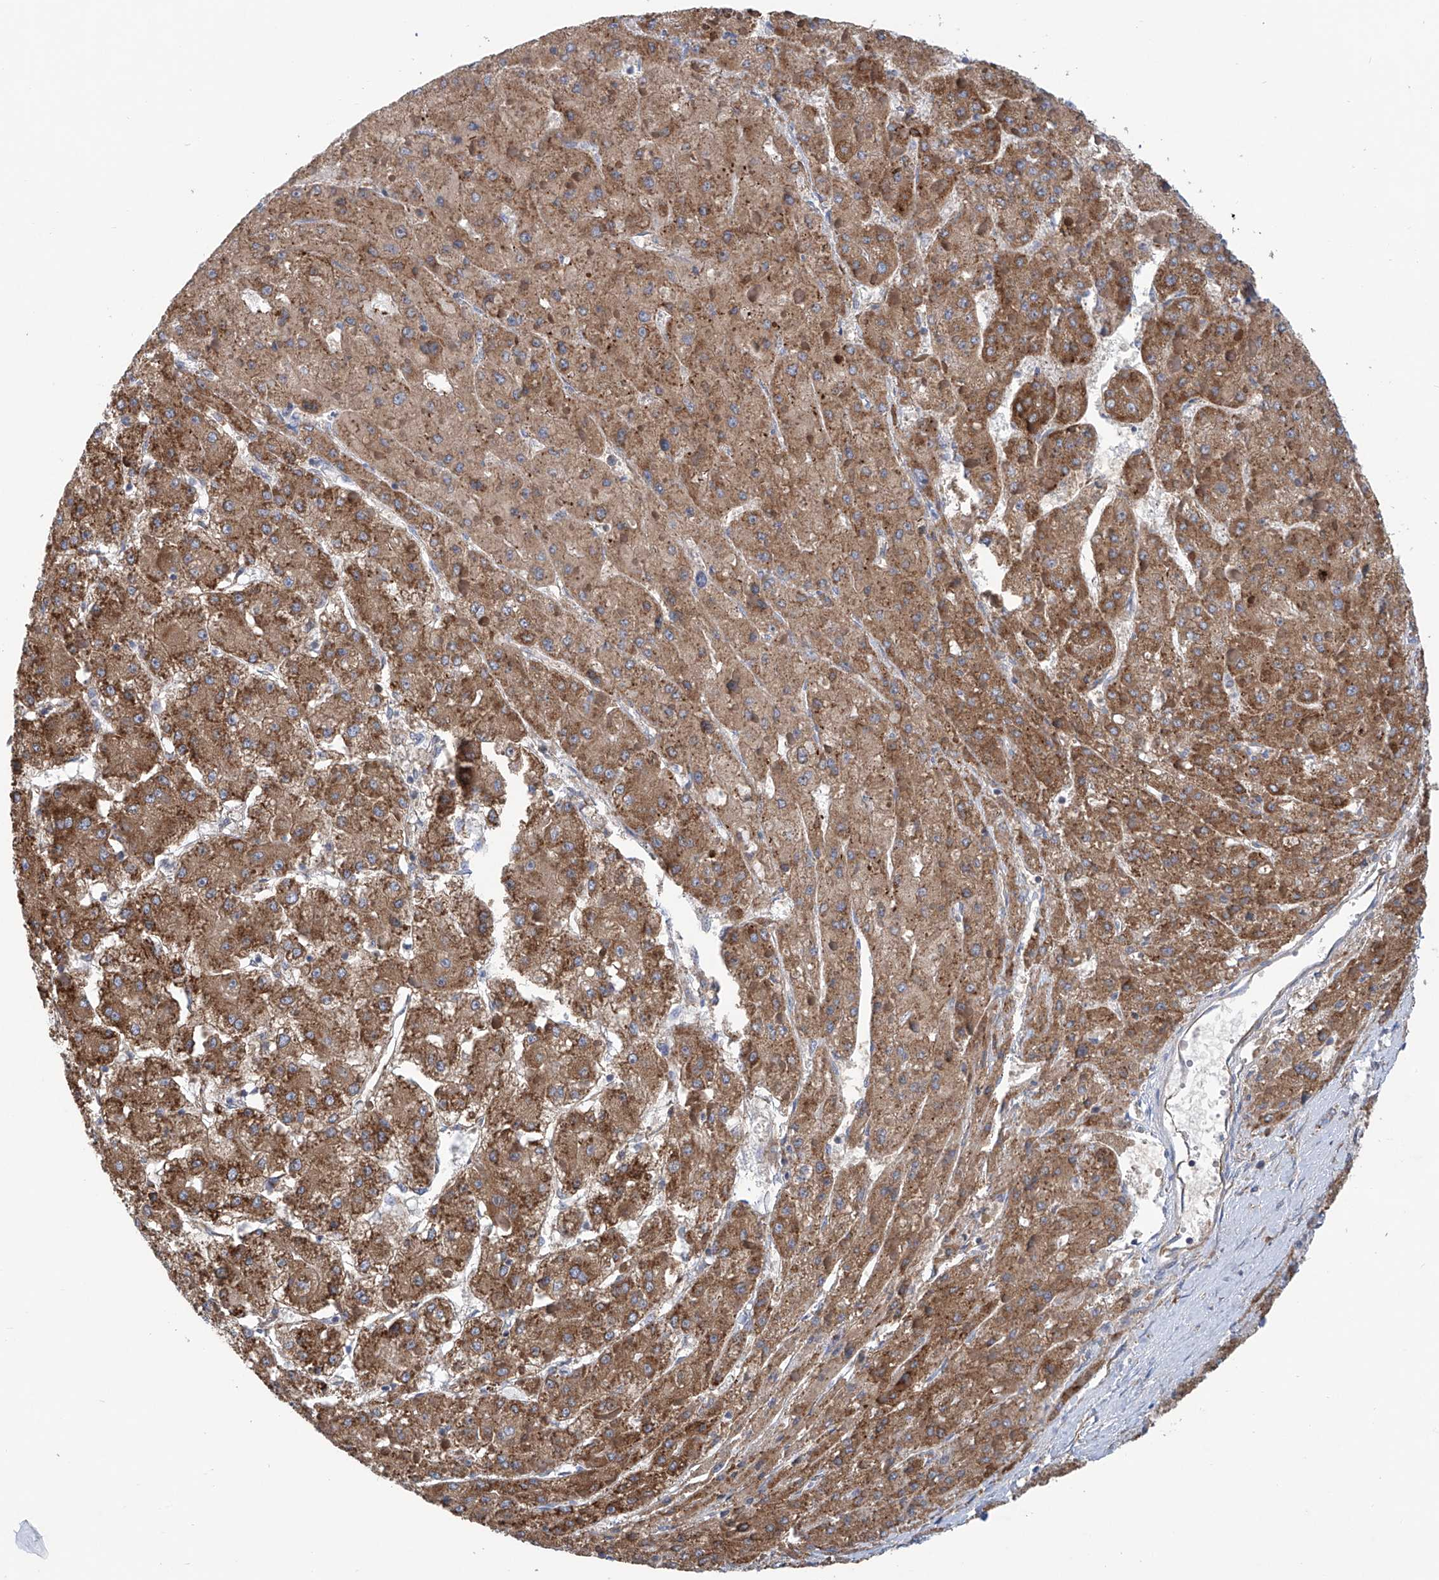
{"staining": {"intensity": "moderate", "quantity": ">75%", "location": "cytoplasmic/membranous"}, "tissue": "liver cancer", "cell_type": "Tumor cells", "image_type": "cancer", "snomed": [{"axis": "morphology", "description": "Carcinoma, Hepatocellular, NOS"}, {"axis": "topography", "description": "Liver"}], "caption": "An immunohistochemistry (IHC) image of tumor tissue is shown. Protein staining in brown shows moderate cytoplasmic/membranous positivity in liver cancer within tumor cells. Nuclei are stained in blue.", "gene": "SENP2", "patient": {"sex": "female", "age": 73}}